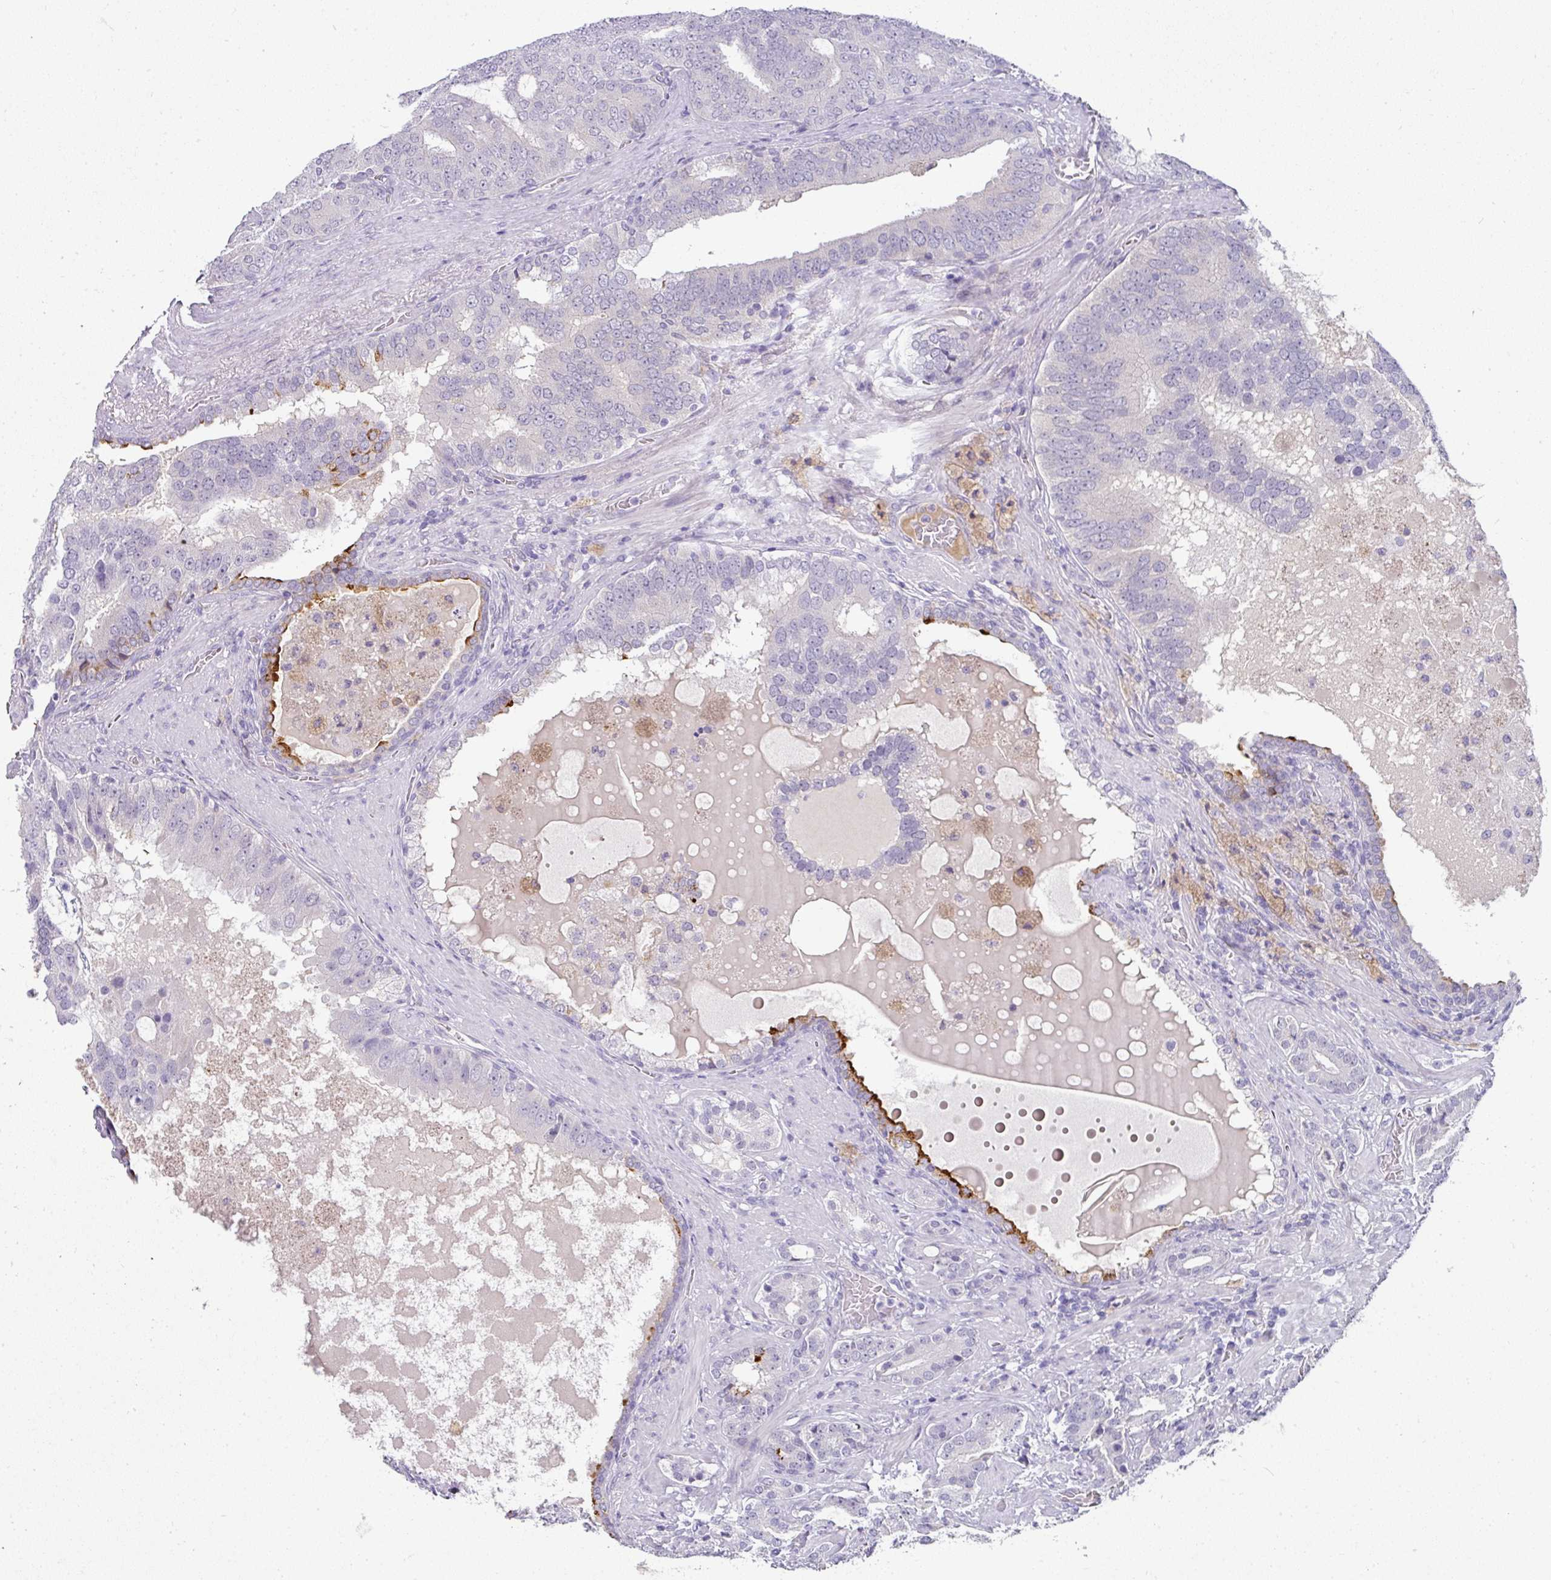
{"staining": {"intensity": "negative", "quantity": "none", "location": "none"}, "tissue": "prostate cancer", "cell_type": "Tumor cells", "image_type": "cancer", "snomed": [{"axis": "morphology", "description": "Adenocarcinoma, High grade"}, {"axis": "topography", "description": "Prostate"}], "caption": "High magnification brightfield microscopy of prostate adenocarcinoma (high-grade) stained with DAB (3,3'-diaminobenzidine) (brown) and counterstained with hematoxylin (blue): tumor cells show no significant positivity.", "gene": "FGF17", "patient": {"sex": "male", "age": 55}}